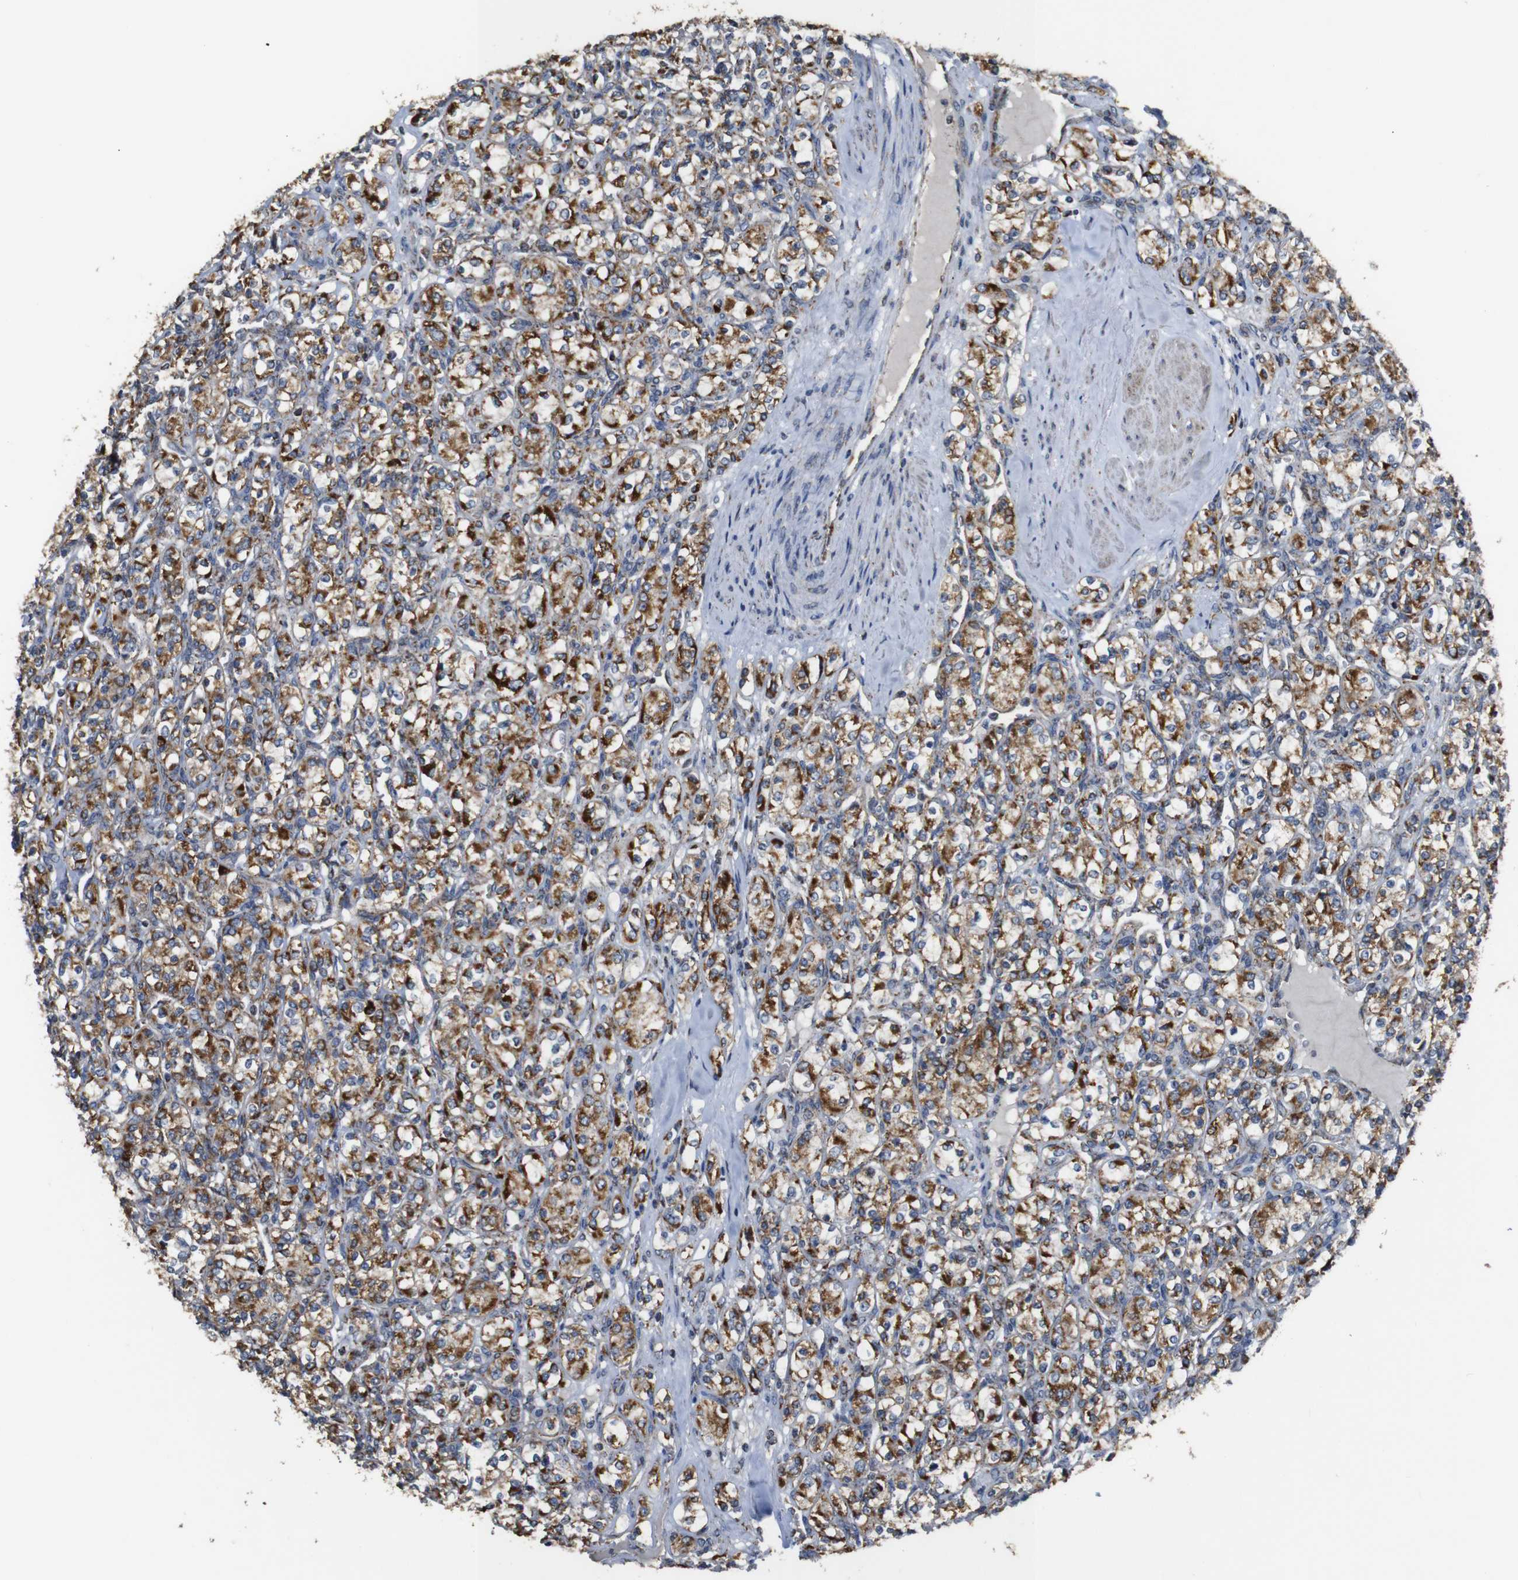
{"staining": {"intensity": "moderate", "quantity": ">75%", "location": "cytoplasmic/membranous"}, "tissue": "renal cancer", "cell_type": "Tumor cells", "image_type": "cancer", "snomed": [{"axis": "morphology", "description": "Adenocarcinoma, NOS"}, {"axis": "topography", "description": "Kidney"}], "caption": "Tumor cells show medium levels of moderate cytoplasmic/membranous positivity in about >75% of cells in renal adenocarcinoma.", "gene": "NR3C2", "patient": {"sex": "male", "age": 77}}